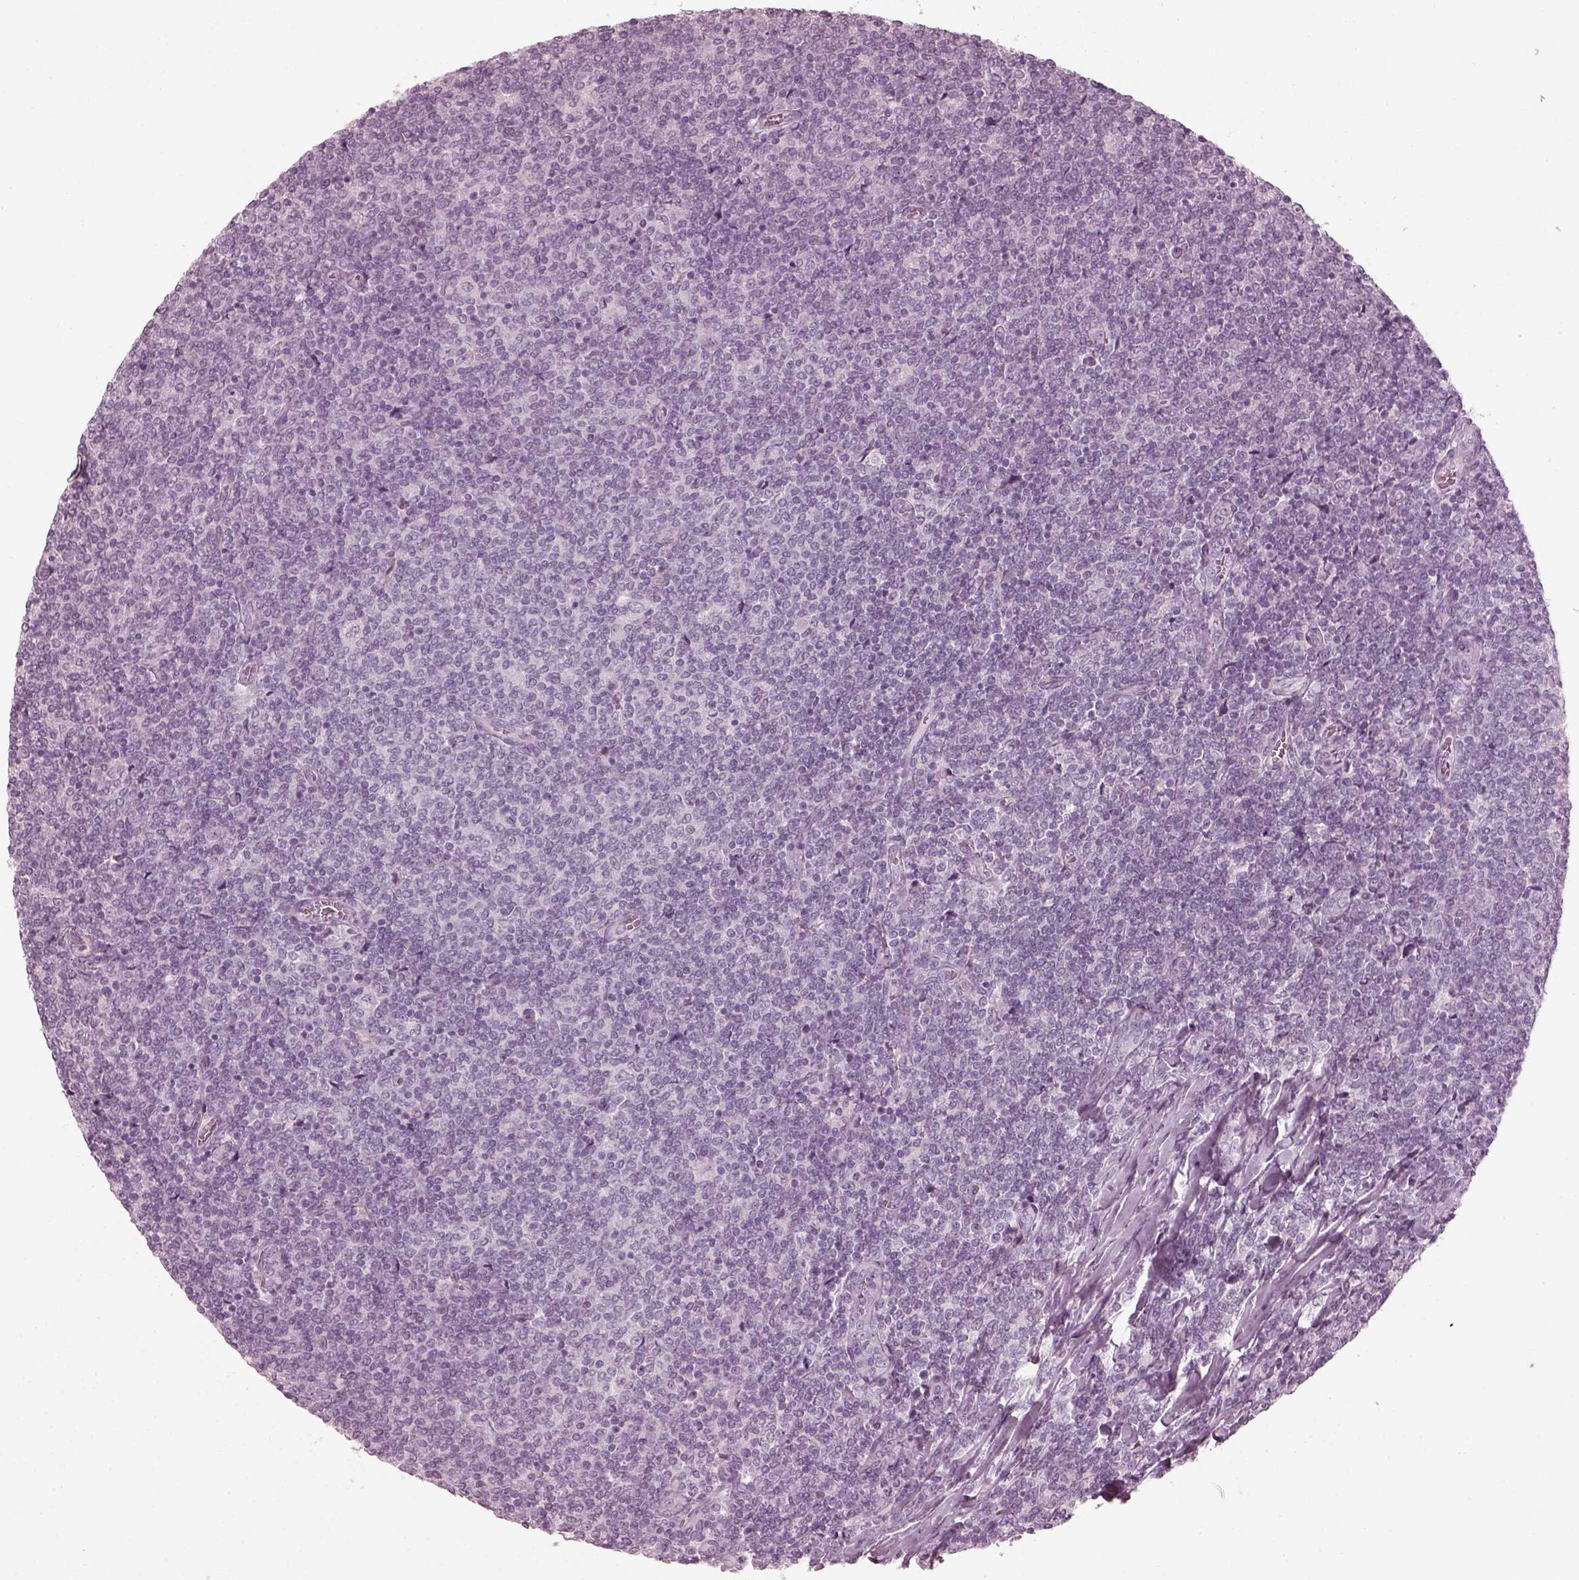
{"staining": {"intensity": "negative", "quantity": "none", "location": "none"}, "tissue": "lymphoma", "cell_type": "Tumor cells", "image_type": "cancer", "snomed": [{"axis": "morphology", "description": "Malignant lymphoma, non-Hodgkin's type, Low grade"}, {"axis": "topography", "description": "Lymph node"}], "caption": "The photomicrograph displays no staining of tumor cells in lymphoma.", "gene": "SAXO2", "patient": {"sex": "male", "age": 52}}